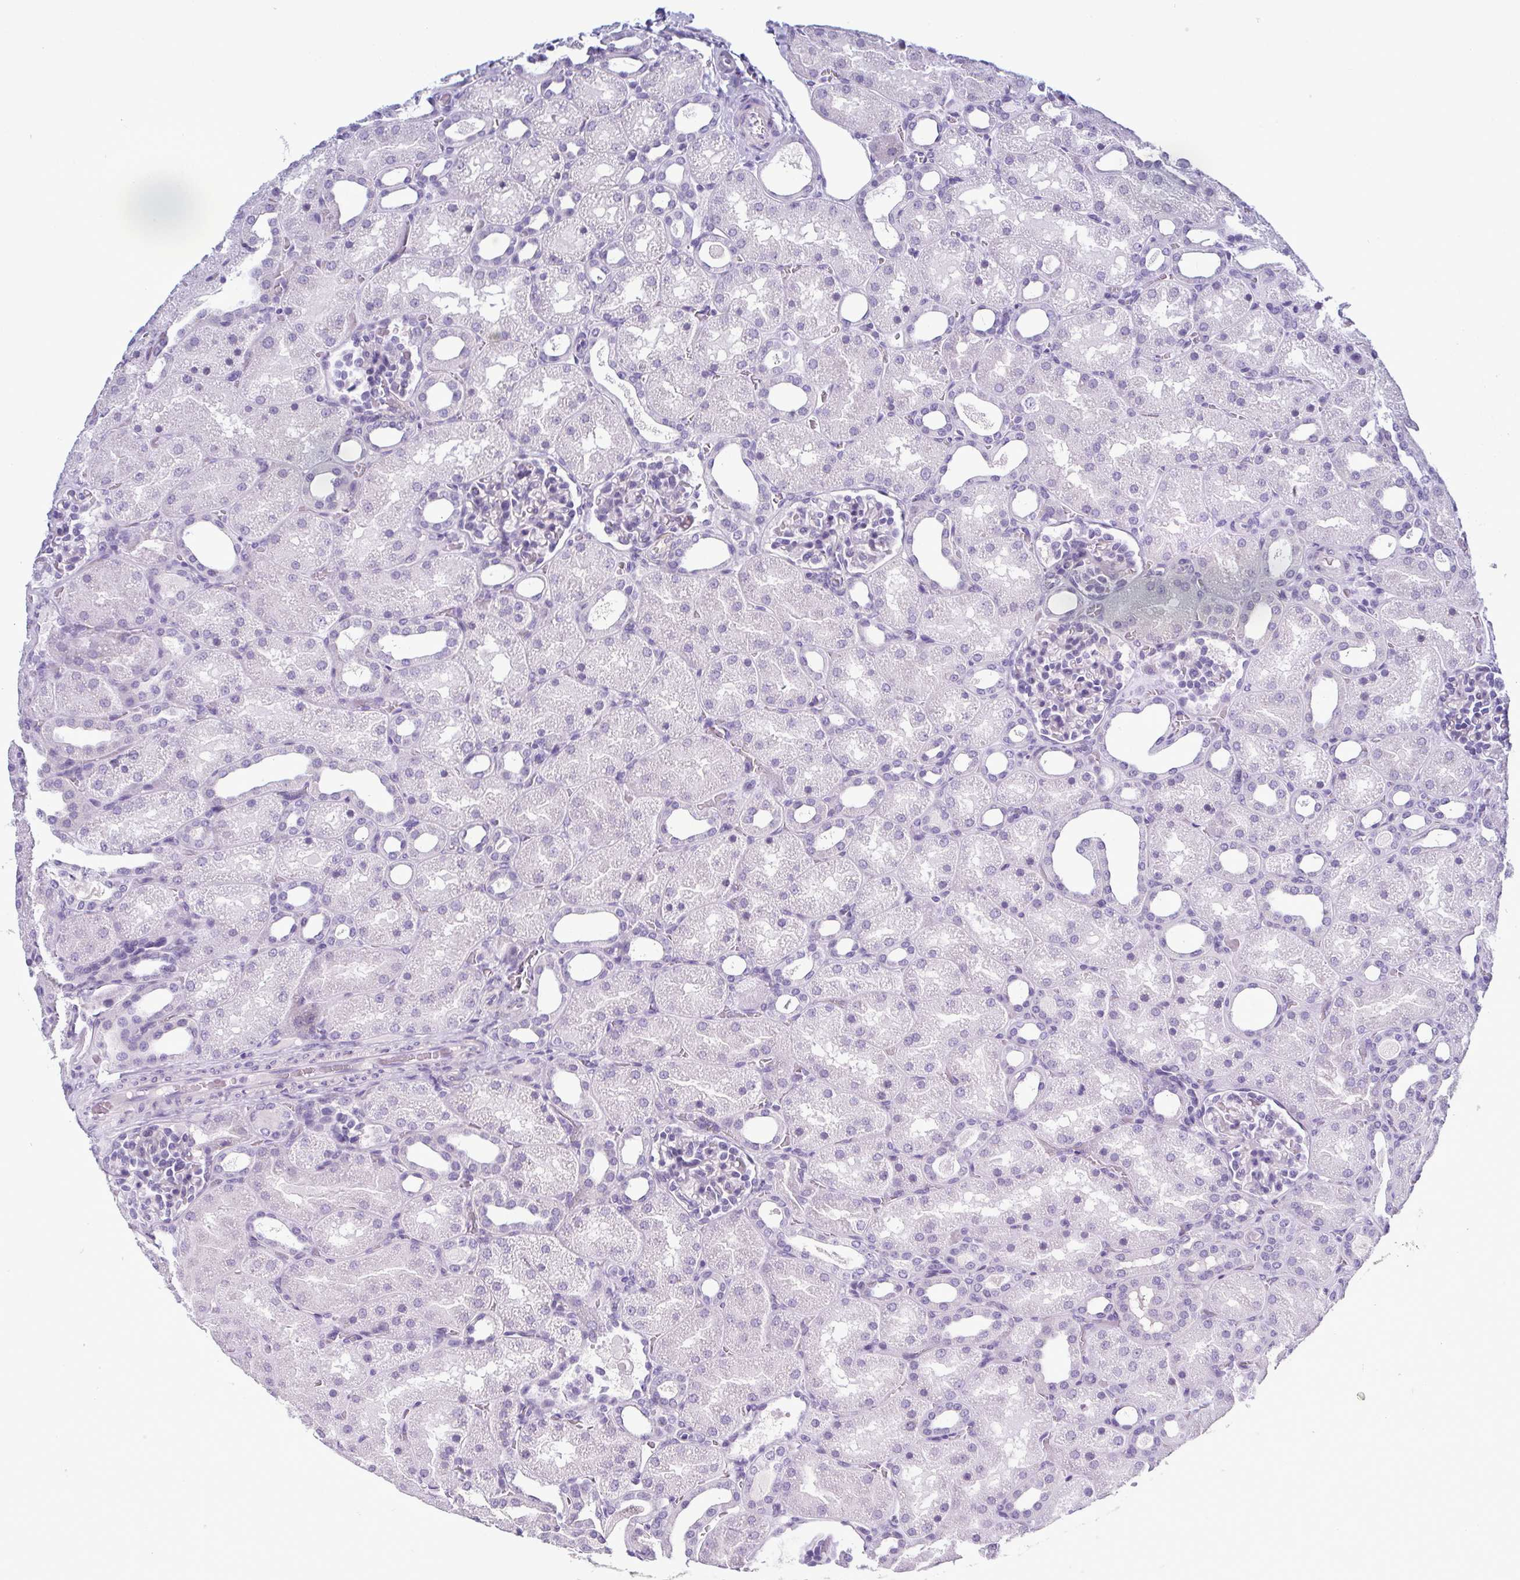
{"staining": {"intensity": "negative", "quantity": "none", "location": "none"}, "tissue": "kidney", "cell_type": "Cells in glomeruli", "image_type": "normal", "snomed": [{"axis": "morphology", "description": "Normal tissue, NOS"}, {"axis": "topography", "description": "Kidney"}], "caption": "A high-resolution photomicrograph shows immunohistochemistry (IHC) staining of normal kidney, which displays no significant staining in cells in glomeruli. The staining is performed using DAB (3,3'-diaminobenzidine) brown chromogen with nuclei counter-stained in using hematoxylin.", "gene": "INAFM1", "patient": {"sex": "male", "age": 2}}